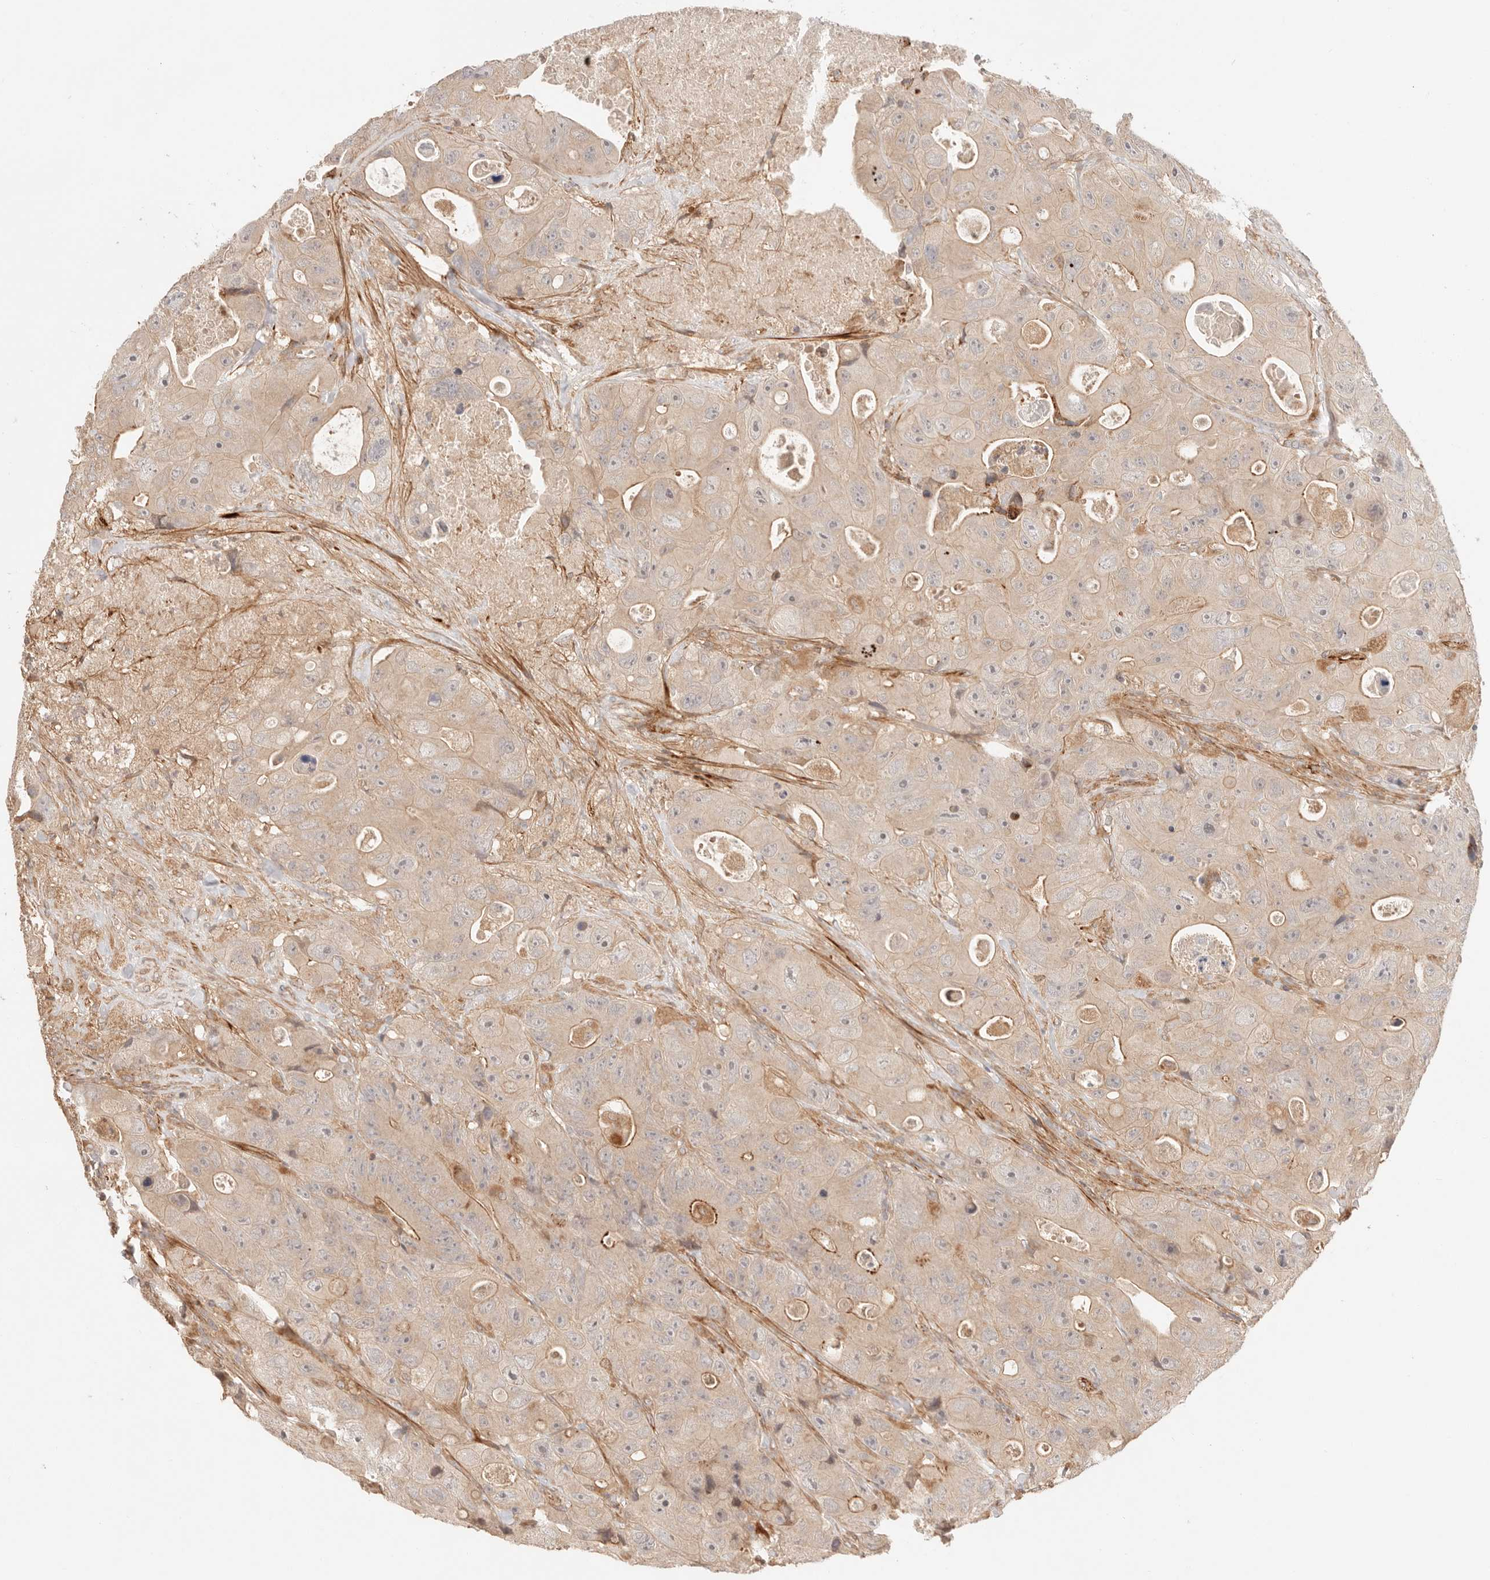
{"staining": {"intensity": "weak", "quantity": ">75%", "location": "cytoplasmic/membranous"}, "tissue": "colorectal cancer", "cell_type": "Tumor cells", "image_type": "cancer", "snomed": [{"axis": "morphology", "description": "Adenocarcinoma, NOS"}, {"axis": "topography", "description": "Colon"}], "caption": "Colorectal cancer was stained to show a protein in brown. There is low levels of weak cytoplasmic/membranous staining in about >75% of tumor cells.", "gene": "IL1R2", "patient": {"sex": "female", "age": 46}}